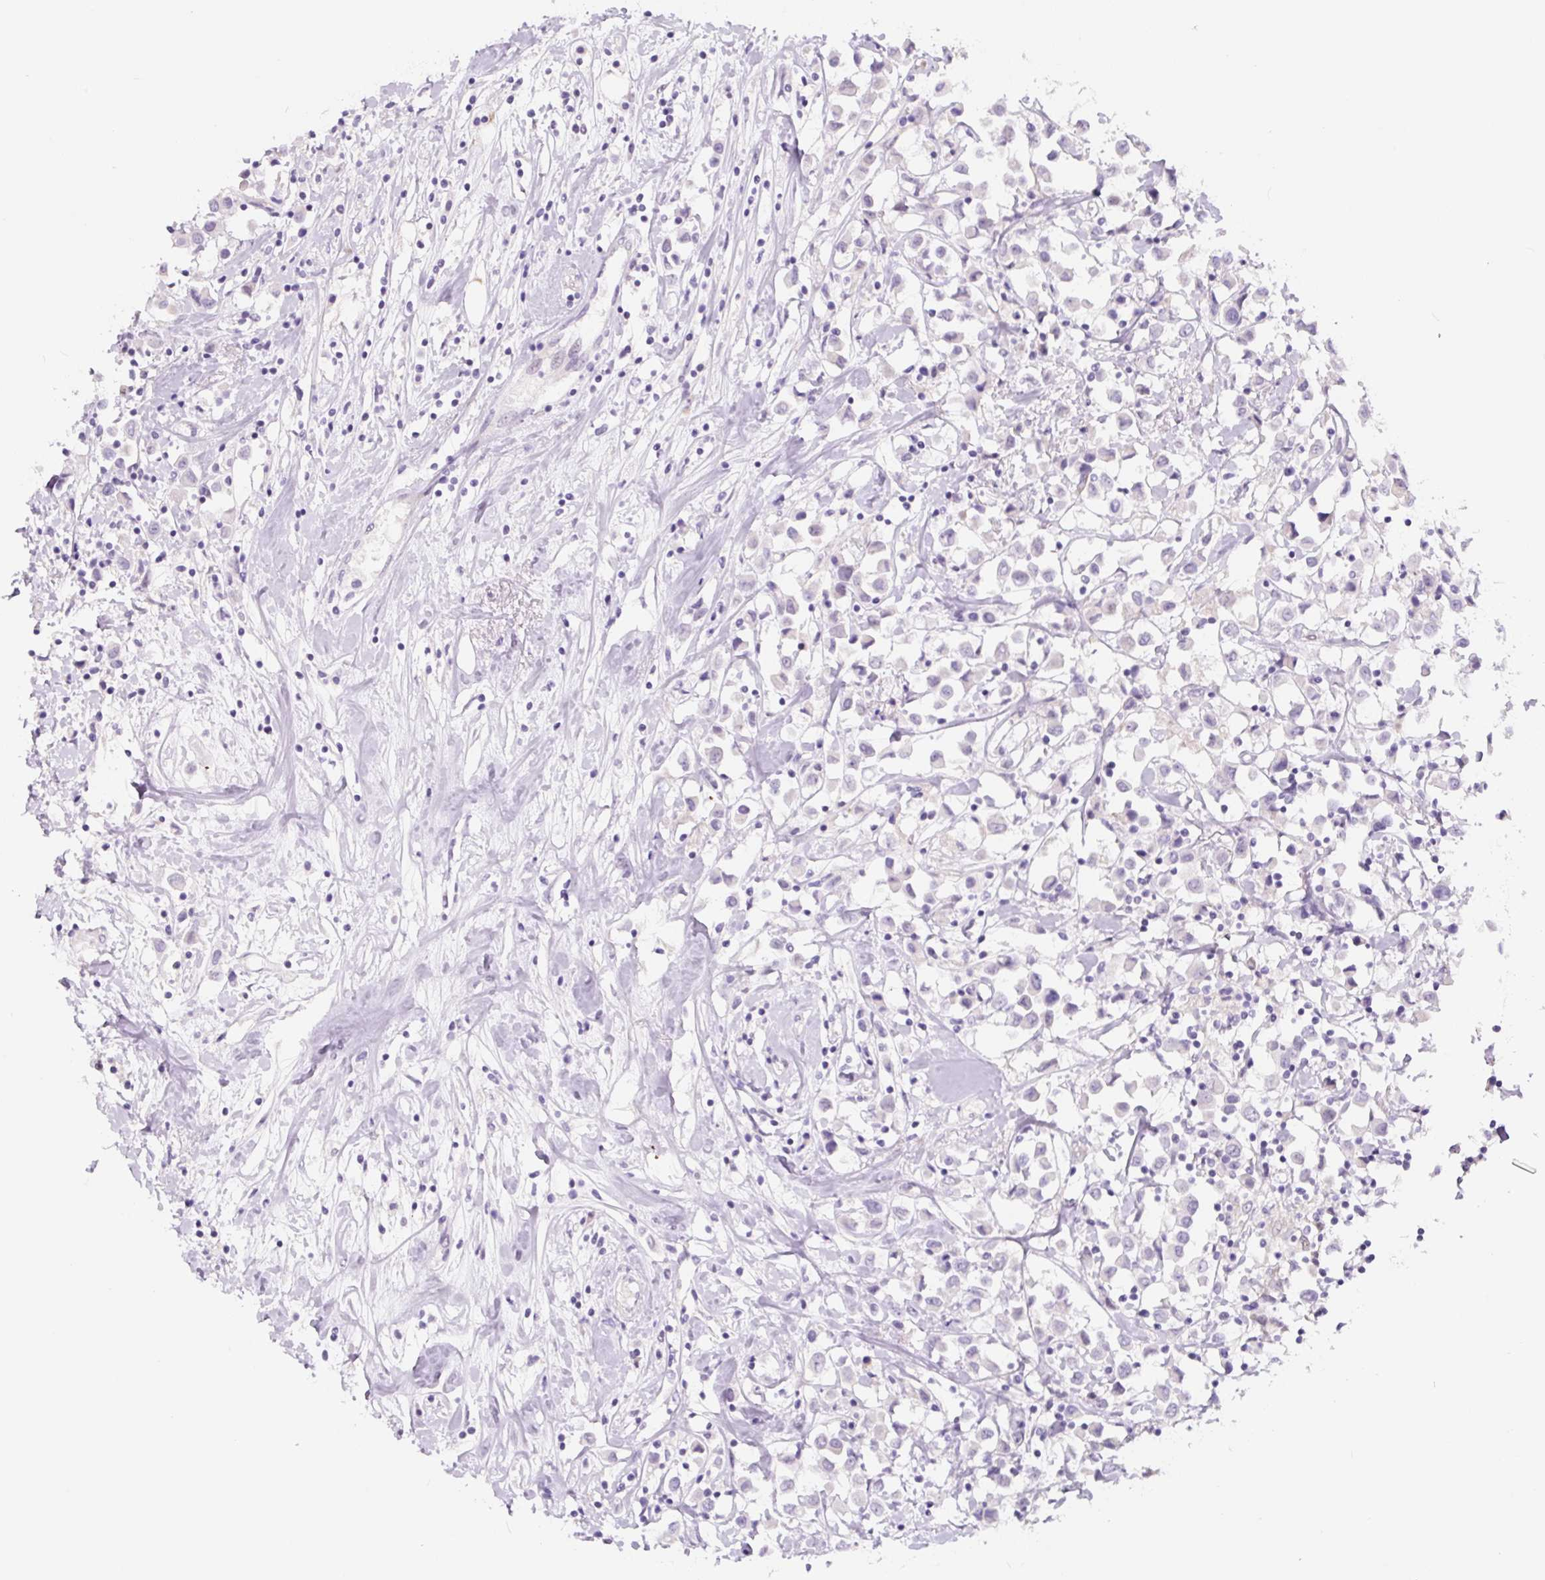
{"staining": {"intensity": "negative", "quantity": "none", "location": "none"}, "tissue": "breast cancer", "cell_type": "Tumor cells", "image_type": "cancer", "snomed": [{"axis": "morphology", "description": "Duct carcinoma"}, {"axis": "topography", "description": "Breast"}], "caption": "DAB (3,3'-diaminobenzidine) immunohistochemical staining of breast cancer (intraductal carcinoma) shows no significant staining in tumor cells.", "gene": "CCL25", "patient": {"sex": "female", "age": 61}}